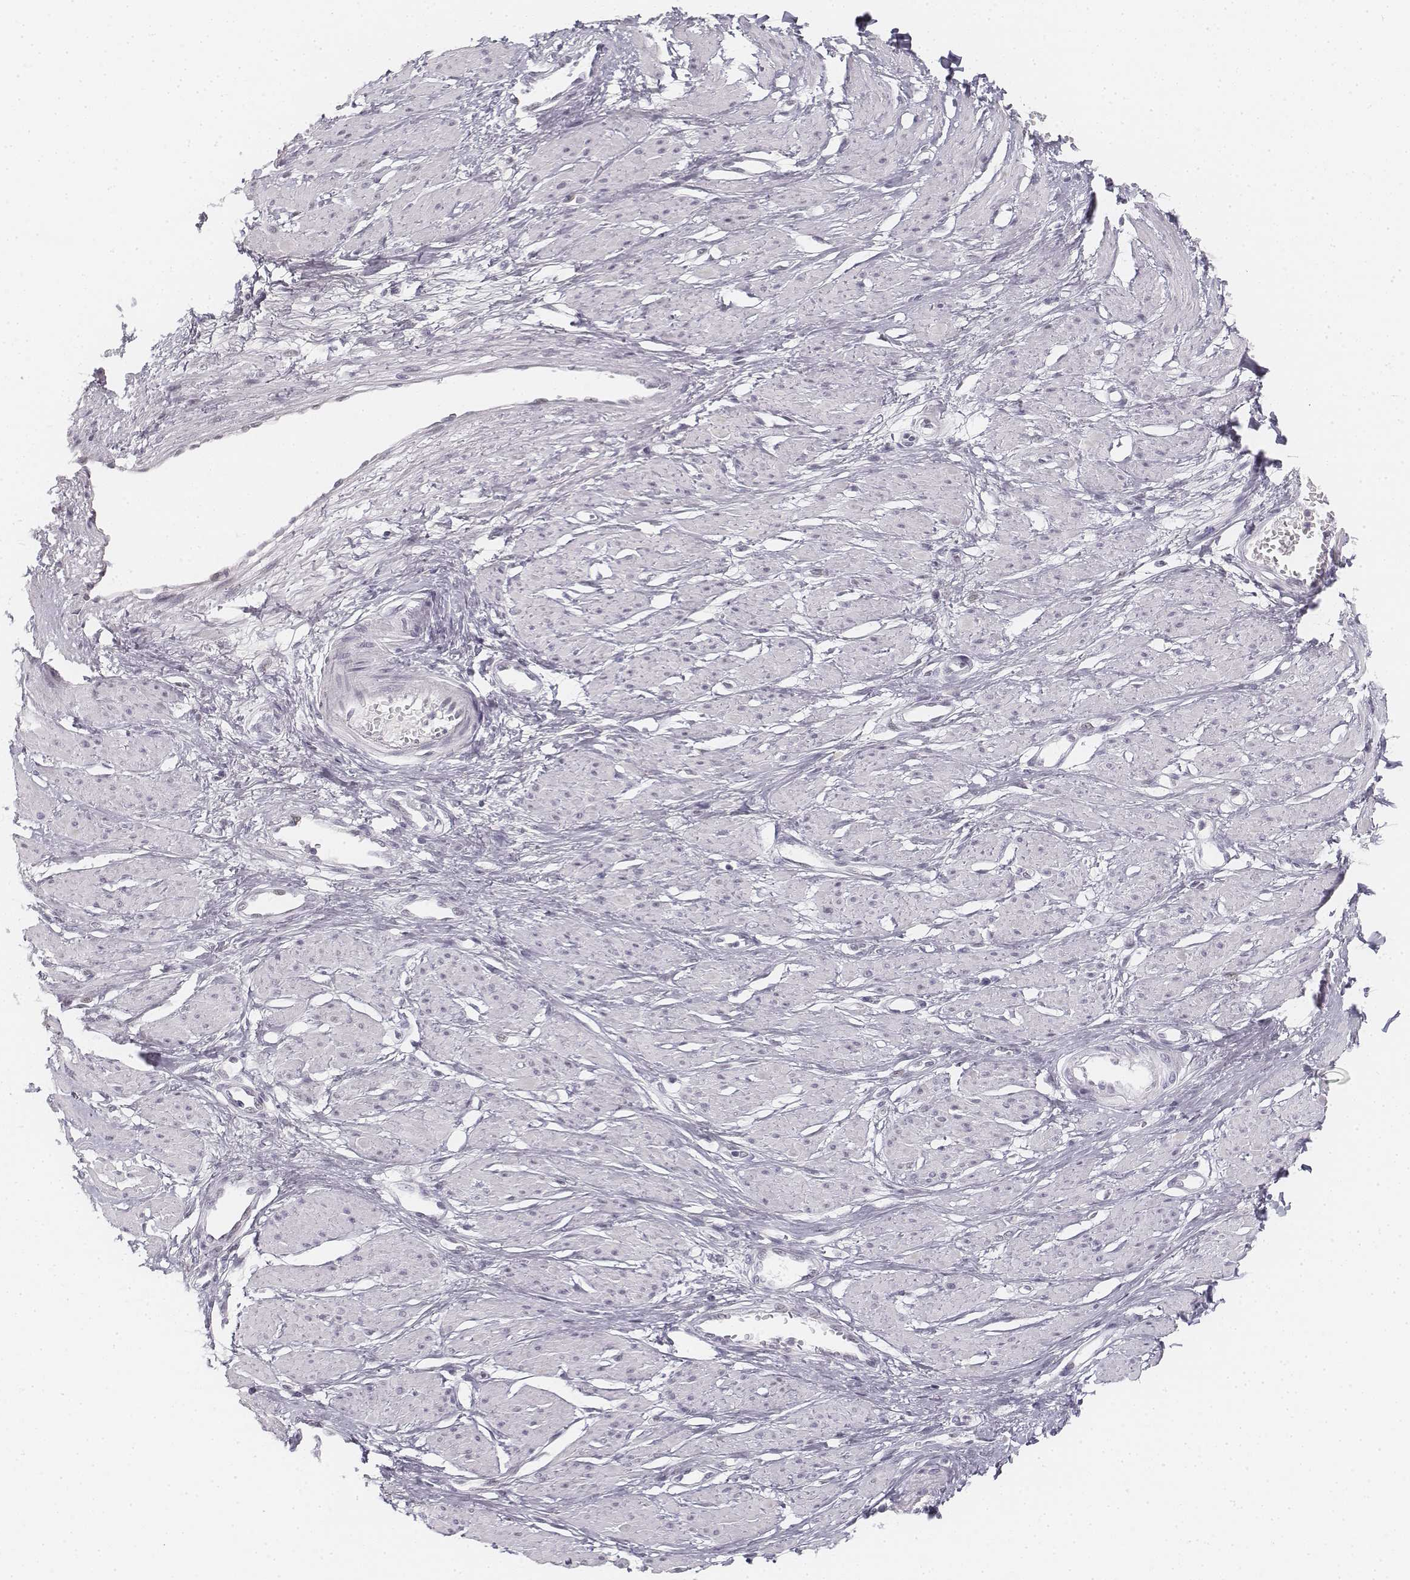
{"staining": {"intensity": "negative", "quantity": "none", "location": "none"}, "tissue": "smooth muscle", "cell_type": "Smooth muscle cells", "image_type": "normal", "snomed": [{"axis": "morphology", "description": "Normal tissue, NOS"}, {"axis": "topography", "description": "Smooth muscle"}, {"axis": "topography", "description": "Uterus"}], "caption": "This is an immunohistochemistry histopathology image of normal human smooth muscle. There is no expression in smooth muscle cells.", "gene": "KRTAP2", "patient": {"sex": "female", "age": 39}}